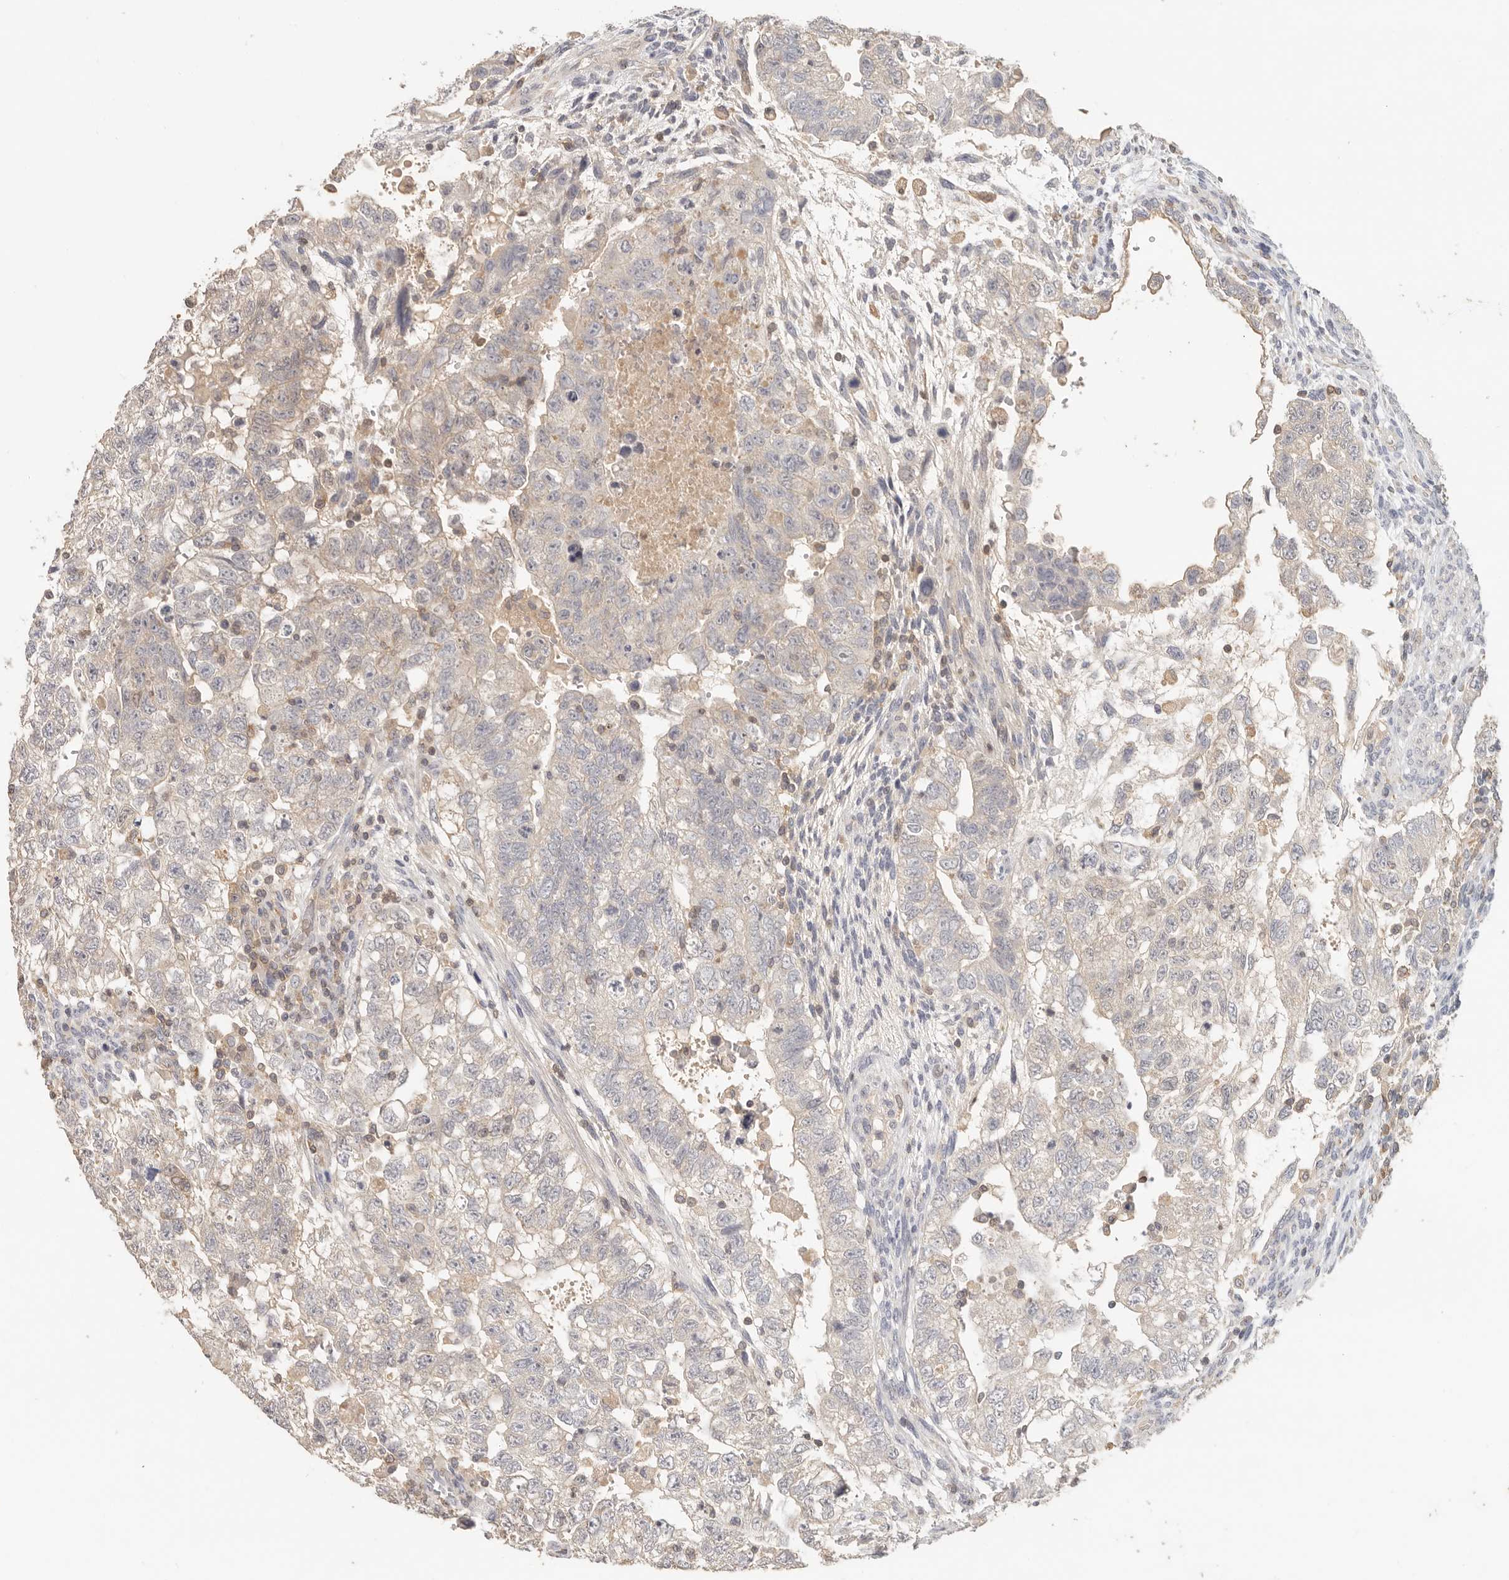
{"staining": {"intensity": "negative", "quantity": "none", "location": "none"}, "tissue": "testis cancer", "cell_type": "Tumor cells", "image_type": "cancer", "snomed": [{"axis": "morphology", "description": "Carcinoma, Embryonal, NOS"}, {"axis": "topography", "description": "Testis"}], "caption": "Testis embryonal carcinoma was stained to show a protein in brown. There is no significant expression in tumor cells. (DAB (3,3'-diaminobenzidine) immunohistochemistry visualized using brightfield microscopy, high magnification).", "gene": "CSK", "patient": {"sex": "male", "age": 37}}